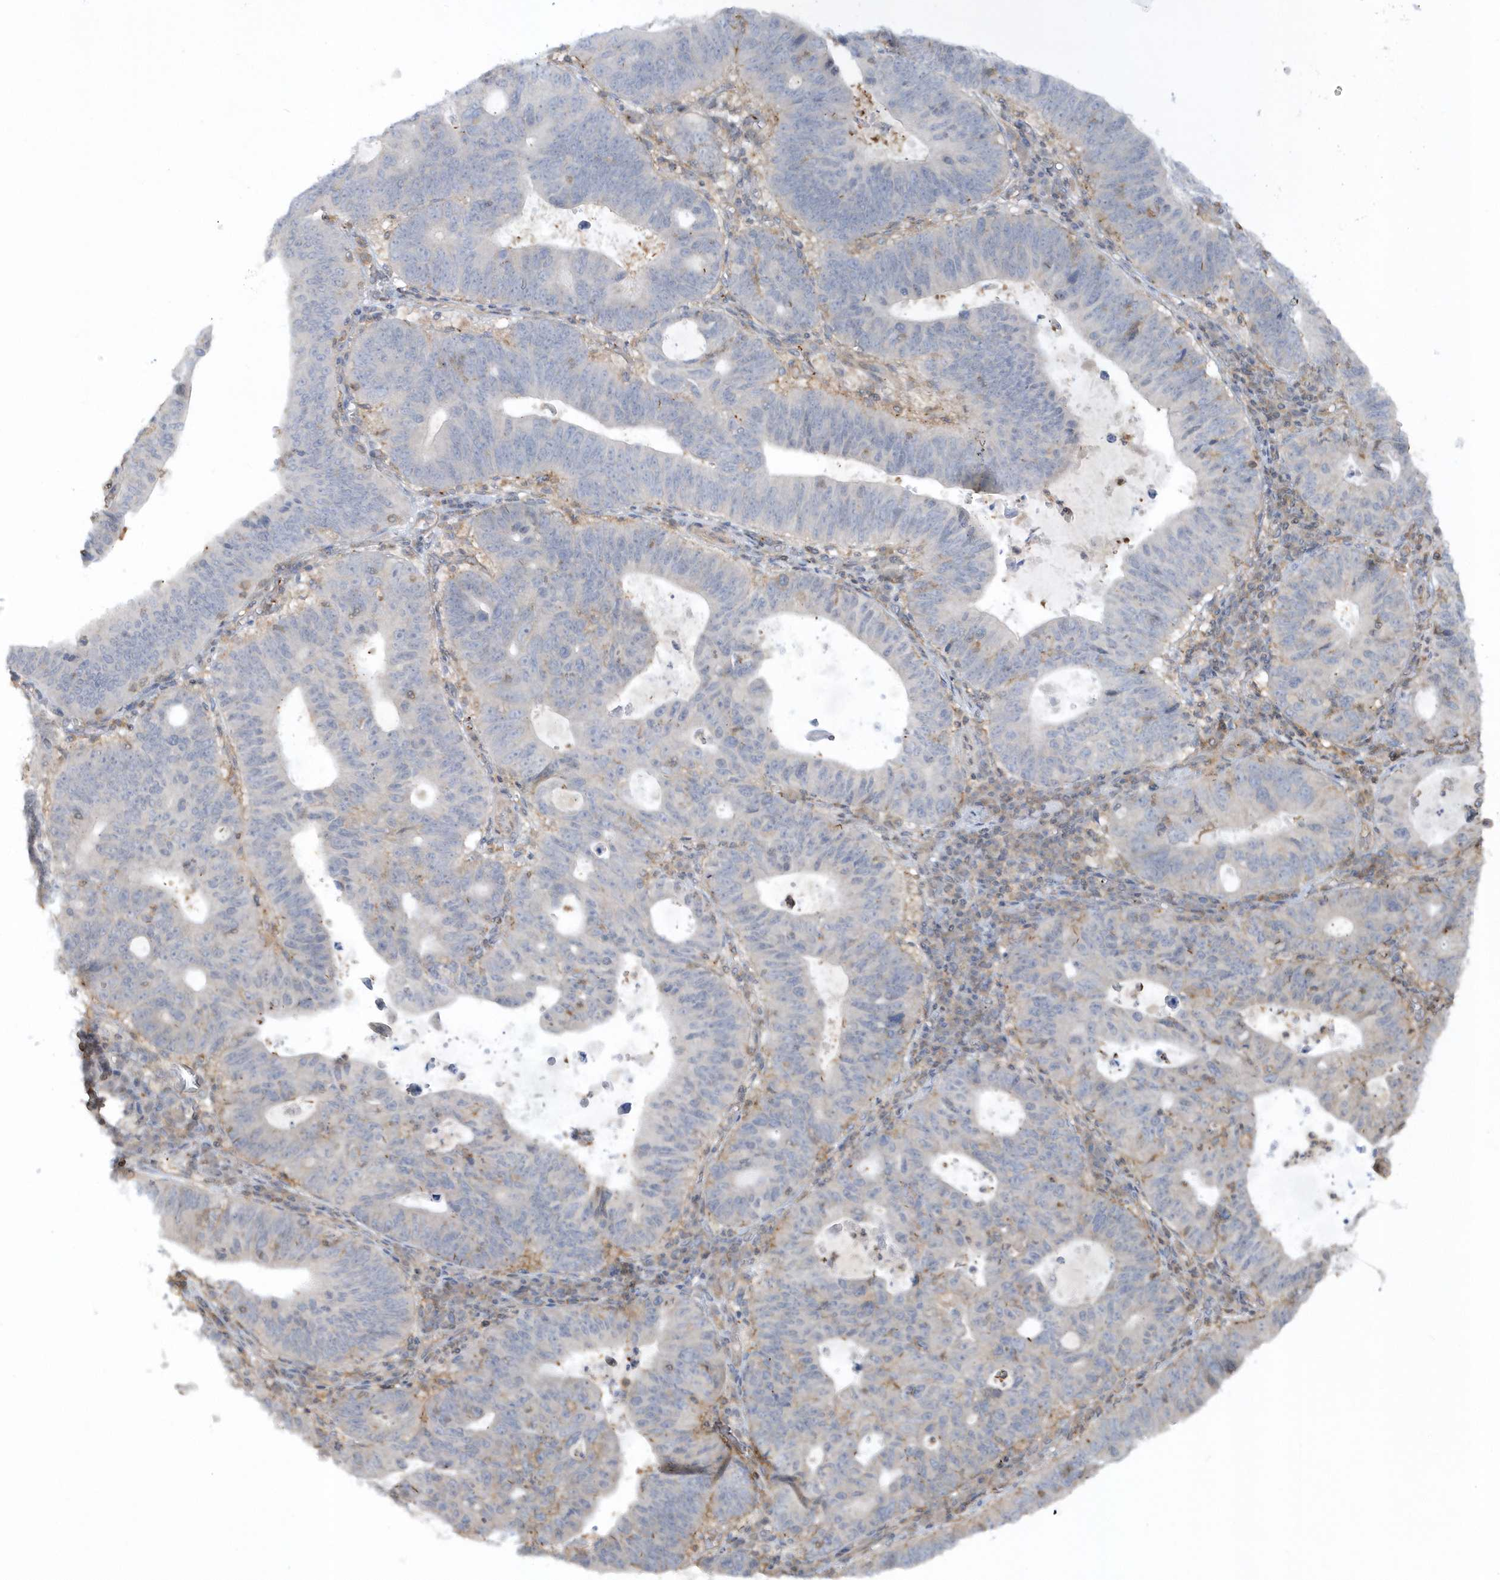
{"staining": {"intensity": "negative", "quantity": "none", "location": "none"}, "tissue": "stomach cancer", "cell_type": "Tumor cells", "image_type": "cancer", "snomed": [{"axis": "morphology", "description": "Adenocarcinoma, NOS"}, {"axis": "topography", "description": "Stomach"}], "caption": "Immunohistochemistry (IHC) image of stomach adenocarcinoma stained for a protein (brown), which shows no staining in tumor cells. (Brightfield microscopy of DAB IHC at high magnification).", "gene": "BSN", "patient": {"sex": "male", "age": 59}}